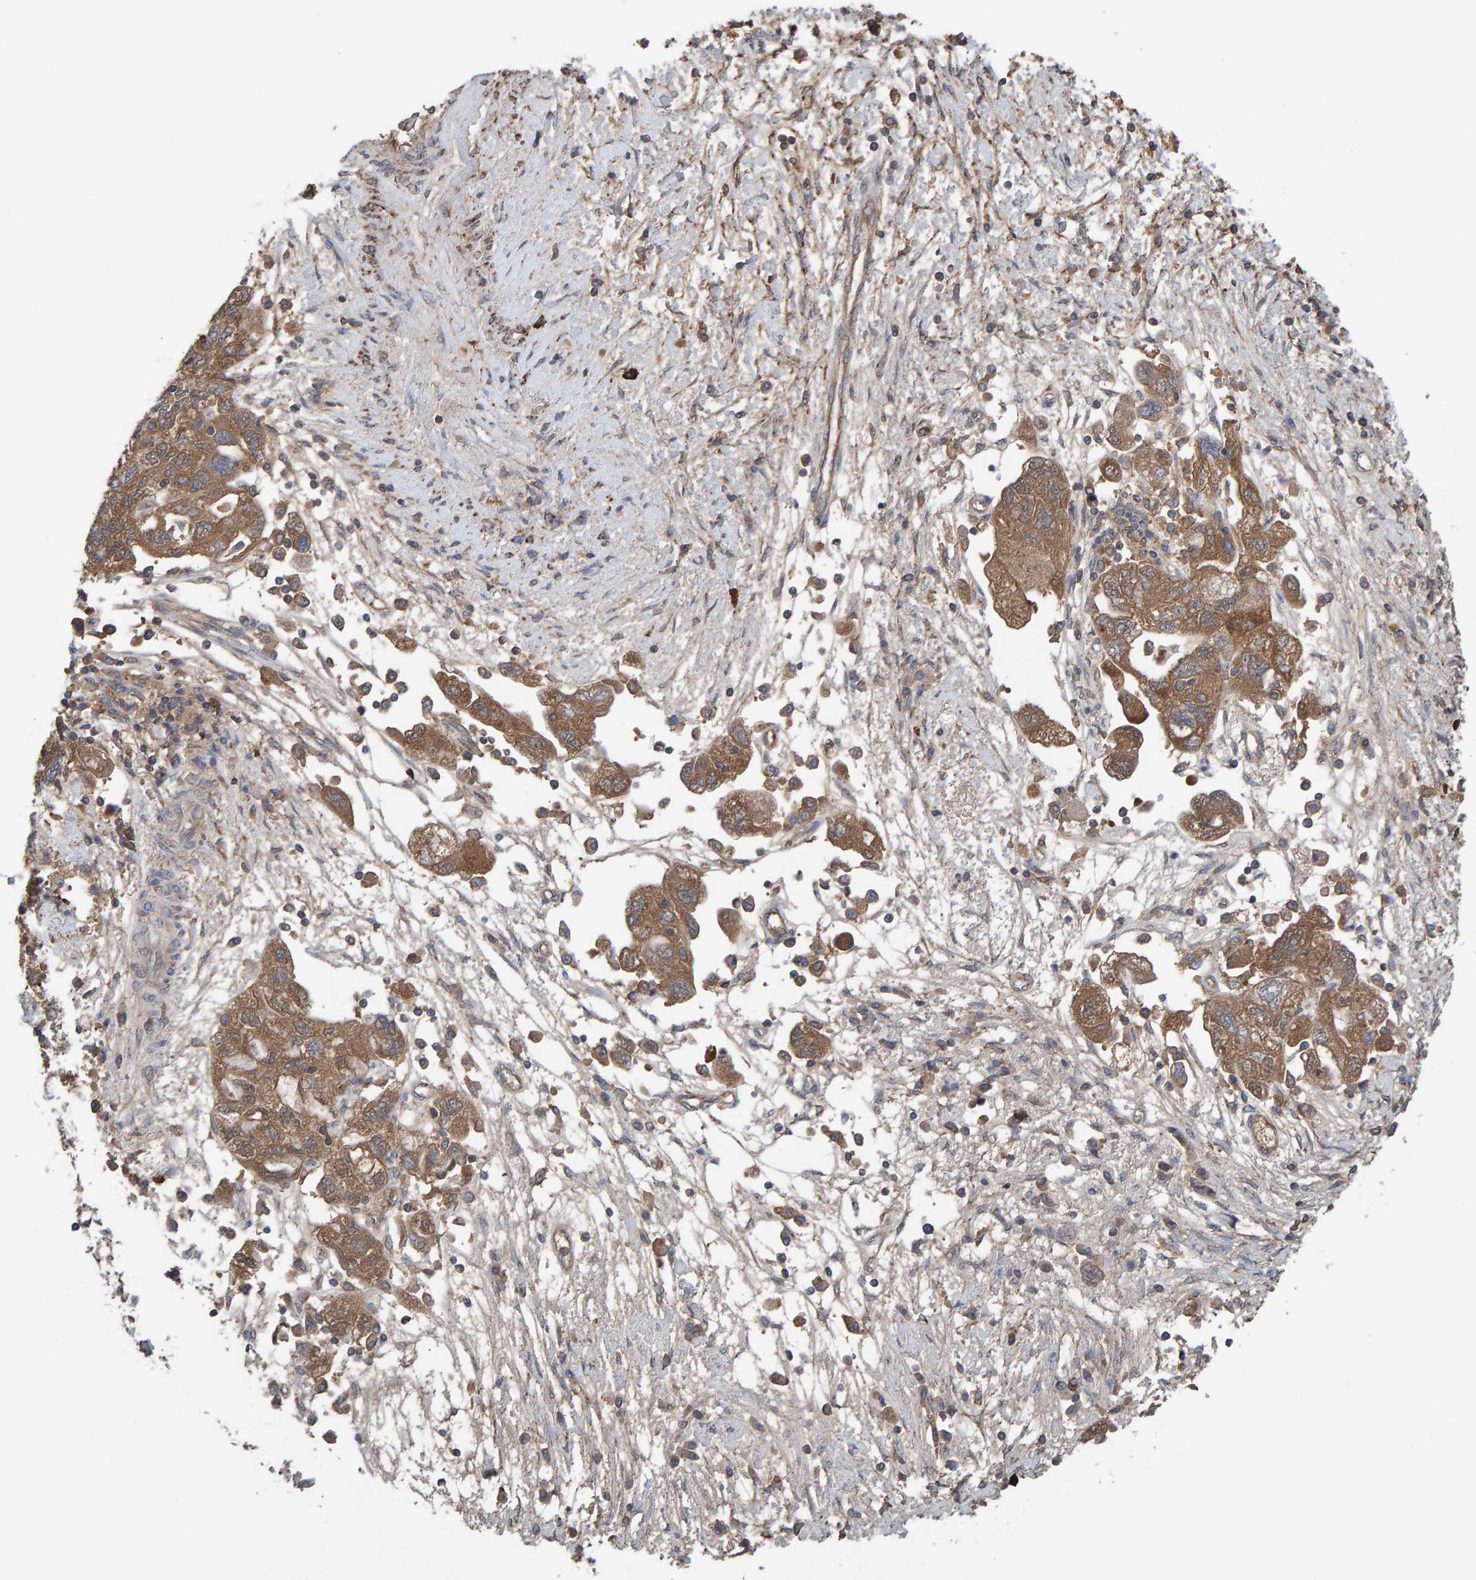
{"staining": {"intensity": "moderate", "quantity": ">75%", "location": "cytoplasmic/membranous"}, "tissue": "ovarian cancer", "cell_type": "Tumor cells", "image_type": "cancer", "snomed": [{"axis": "morphology", "description": "Carcinoma, NOS"}, {"axis": "morphology", "description": "Cystadenocarcinoma, serous, NOS"}, {"axis": "topography", "description": "Ovary"}], "caption": "Immunohistochemical staining of ovarian carcinoma exhibits medium levels of moderate cytoplasmic/membranous protein expression in about >75% of tumor cells.", "gene": "LRSAM1", "patient": {"sex": "female", "age": 69}}